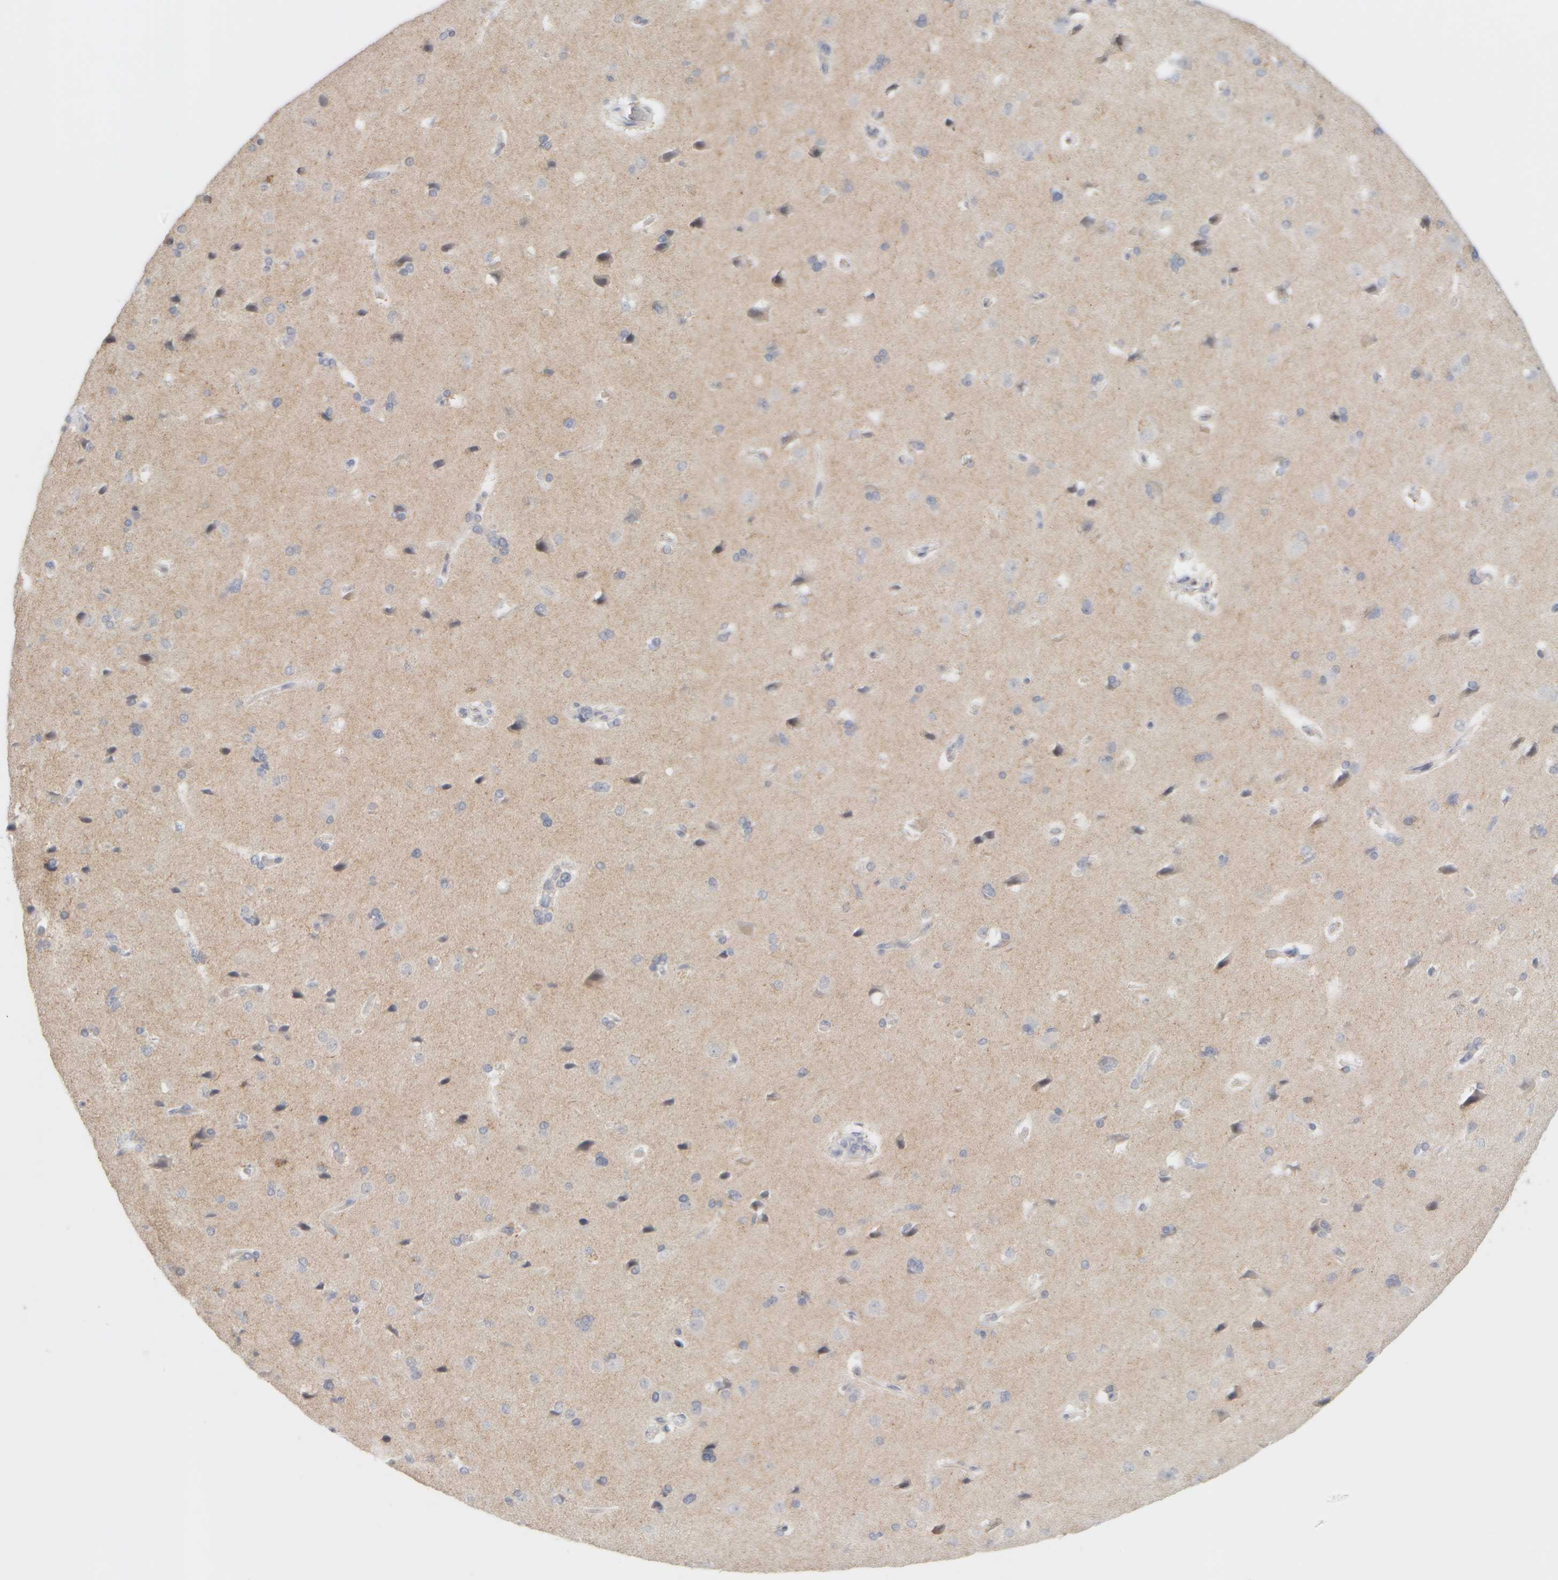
{"staining": {"intensity": "weak", "quantity": "25%-75%", "location": "cytoplasmic/membranous"}, "tissue": "cerebral cortex", "cell_type": "Endothelial cells", "image_type": "normal", "snomed": [{"axis": "morphology", "description": "Normal tissue, NOS"}, {"axis": "topography", "description": "Cerebral cortex"}], "caption": "Approximately 25%-75% of endothelial cells in unremarkable human cerebral cortex show weak cytoplasmic/membranous protein positivity as visualized by brown immunohistochemical staining.", "gene": "ZNF112", "patient": {"sex": "male", "age": 62}}